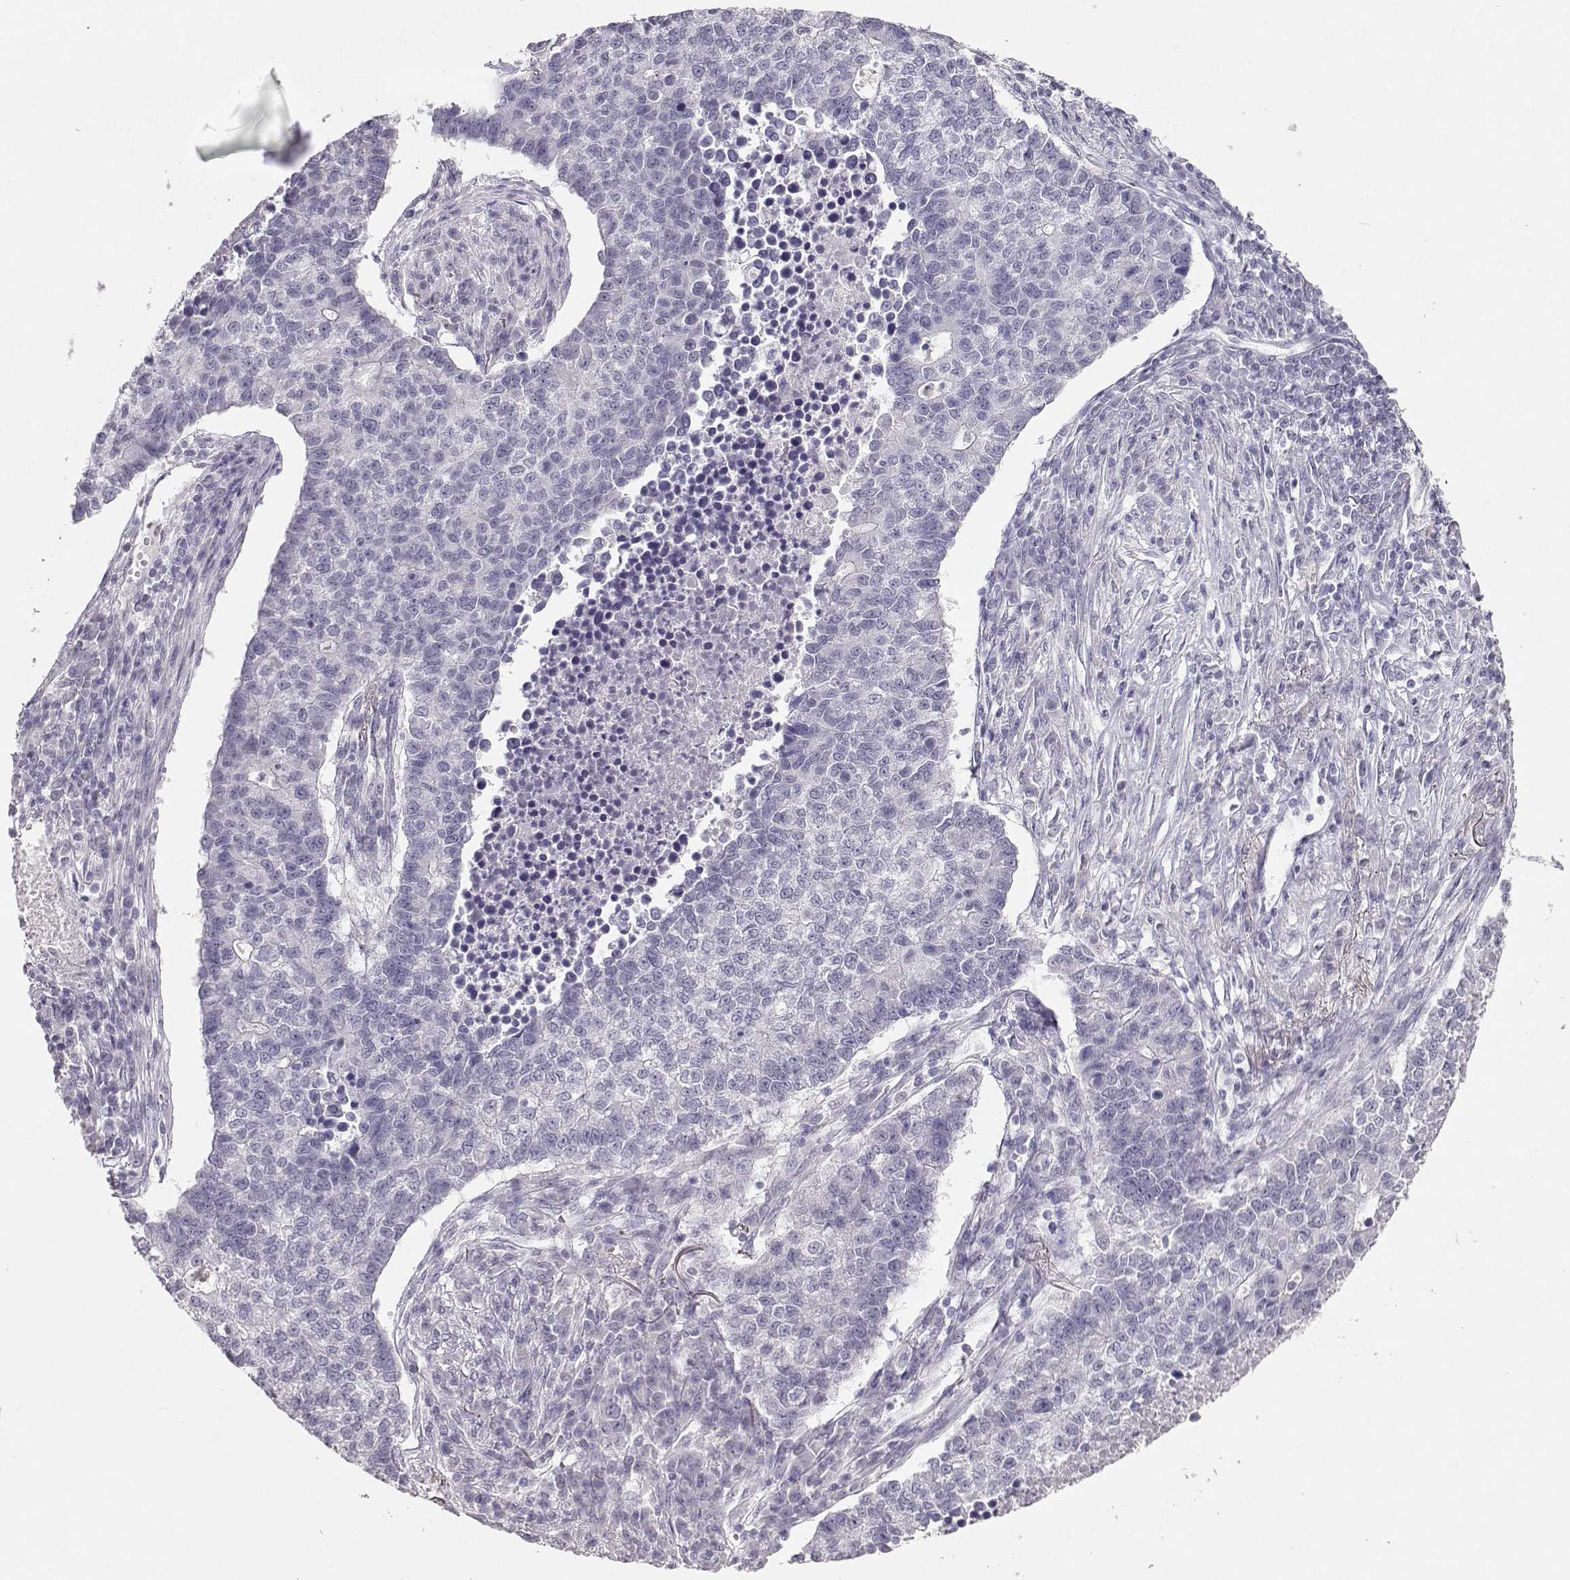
{"staining": {"intensity": "negative", "quantity": "none", "location": "none"}, "tissue": "lung cancer", "cell_type": "Tumor cells", "image_type": "cancer", "snomed": [{"axis": "morphology", "description": "Adenocarcinoma, NOS"}, {"axis": "topography", "description": "Lung"}], "caption": "This is an immunohistochemistry micrograph of human lung cancer (adenocarcinoma). There is no expression in tumor cells.", "gene": "MAGEC1", "patient": {"sex": "male", "age": 57}}